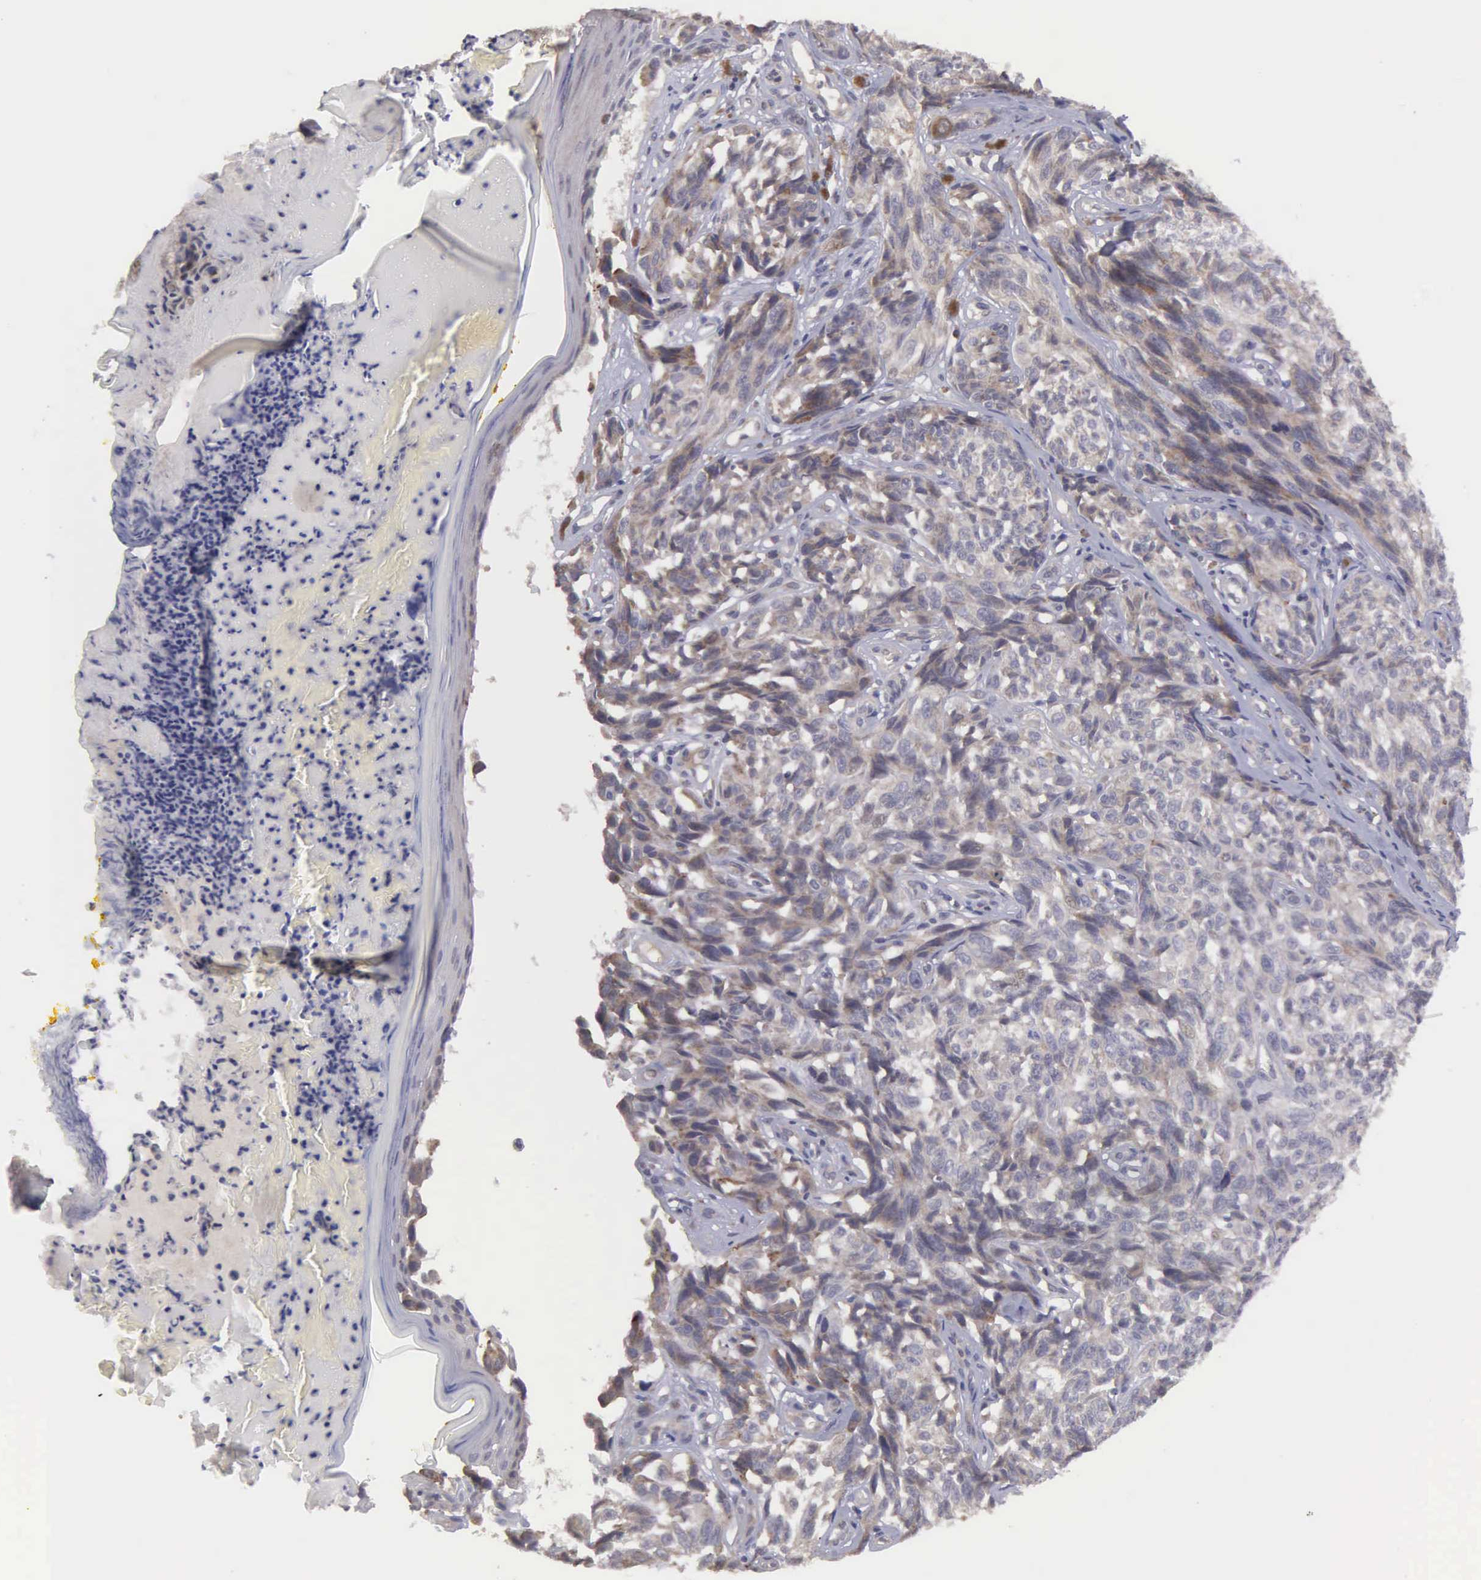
{"staining": {"intensity": "weak", "quantity": ">75%", "location": "cytoplasmic/membranous"}, "tissue": "melanoma", "cell_type": "Tumor cells", "image_type": "cancer", "snomed": [{"axis": "morphology", "description": "Malignant melanoma, NOS"}, {"axis": "topography", "description": "Skin"}], "caption": "An immunohistochemistry histopathology image of neoplastic tissue is shown. Protein staining in brown shows weak cytoplasmic/membranous positivity in malignant melanoma within tumor cells.", "gene": "RTL10", "patient": {"sex": "male", "age": 67}}